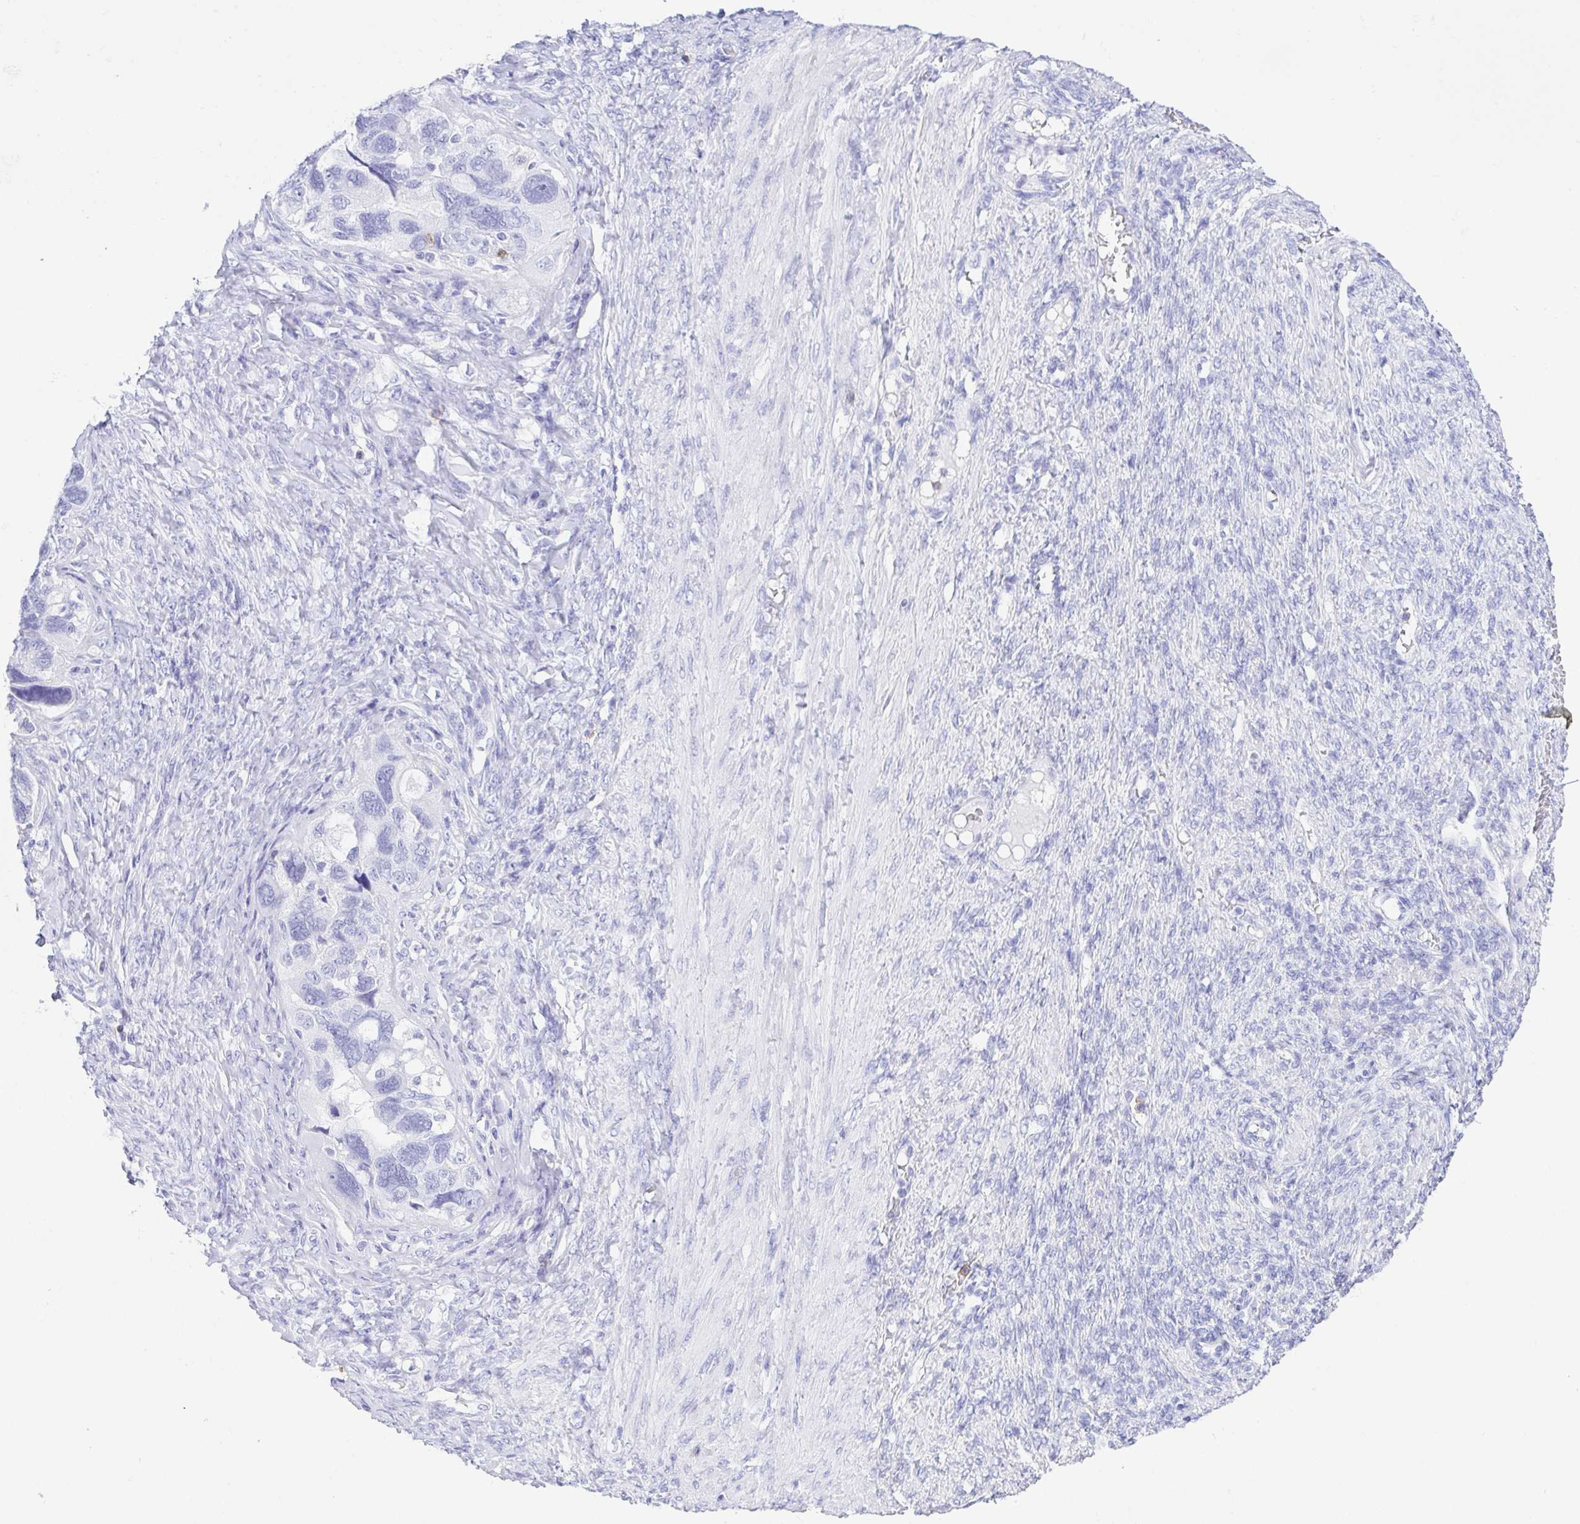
{"staining": {"intensity": "negative", "quantity": "none", "location": "none"}, "tissue": "ovarian cancer", "cell_type": "Tumor cells", "image_type": "cancer", "snomed": [{"axis": "morphology", "description": "Cystadenocarcinoma, serous, NOS"}, {"axis": "topography", "description": "Ovary"}], "caption": "This is an IHC image of serous cystadenocarcinoma (ovarian). There is no positivity in tumor cells.", "gene": "CD5", "patient": {"sex": "female", "age": 60}}